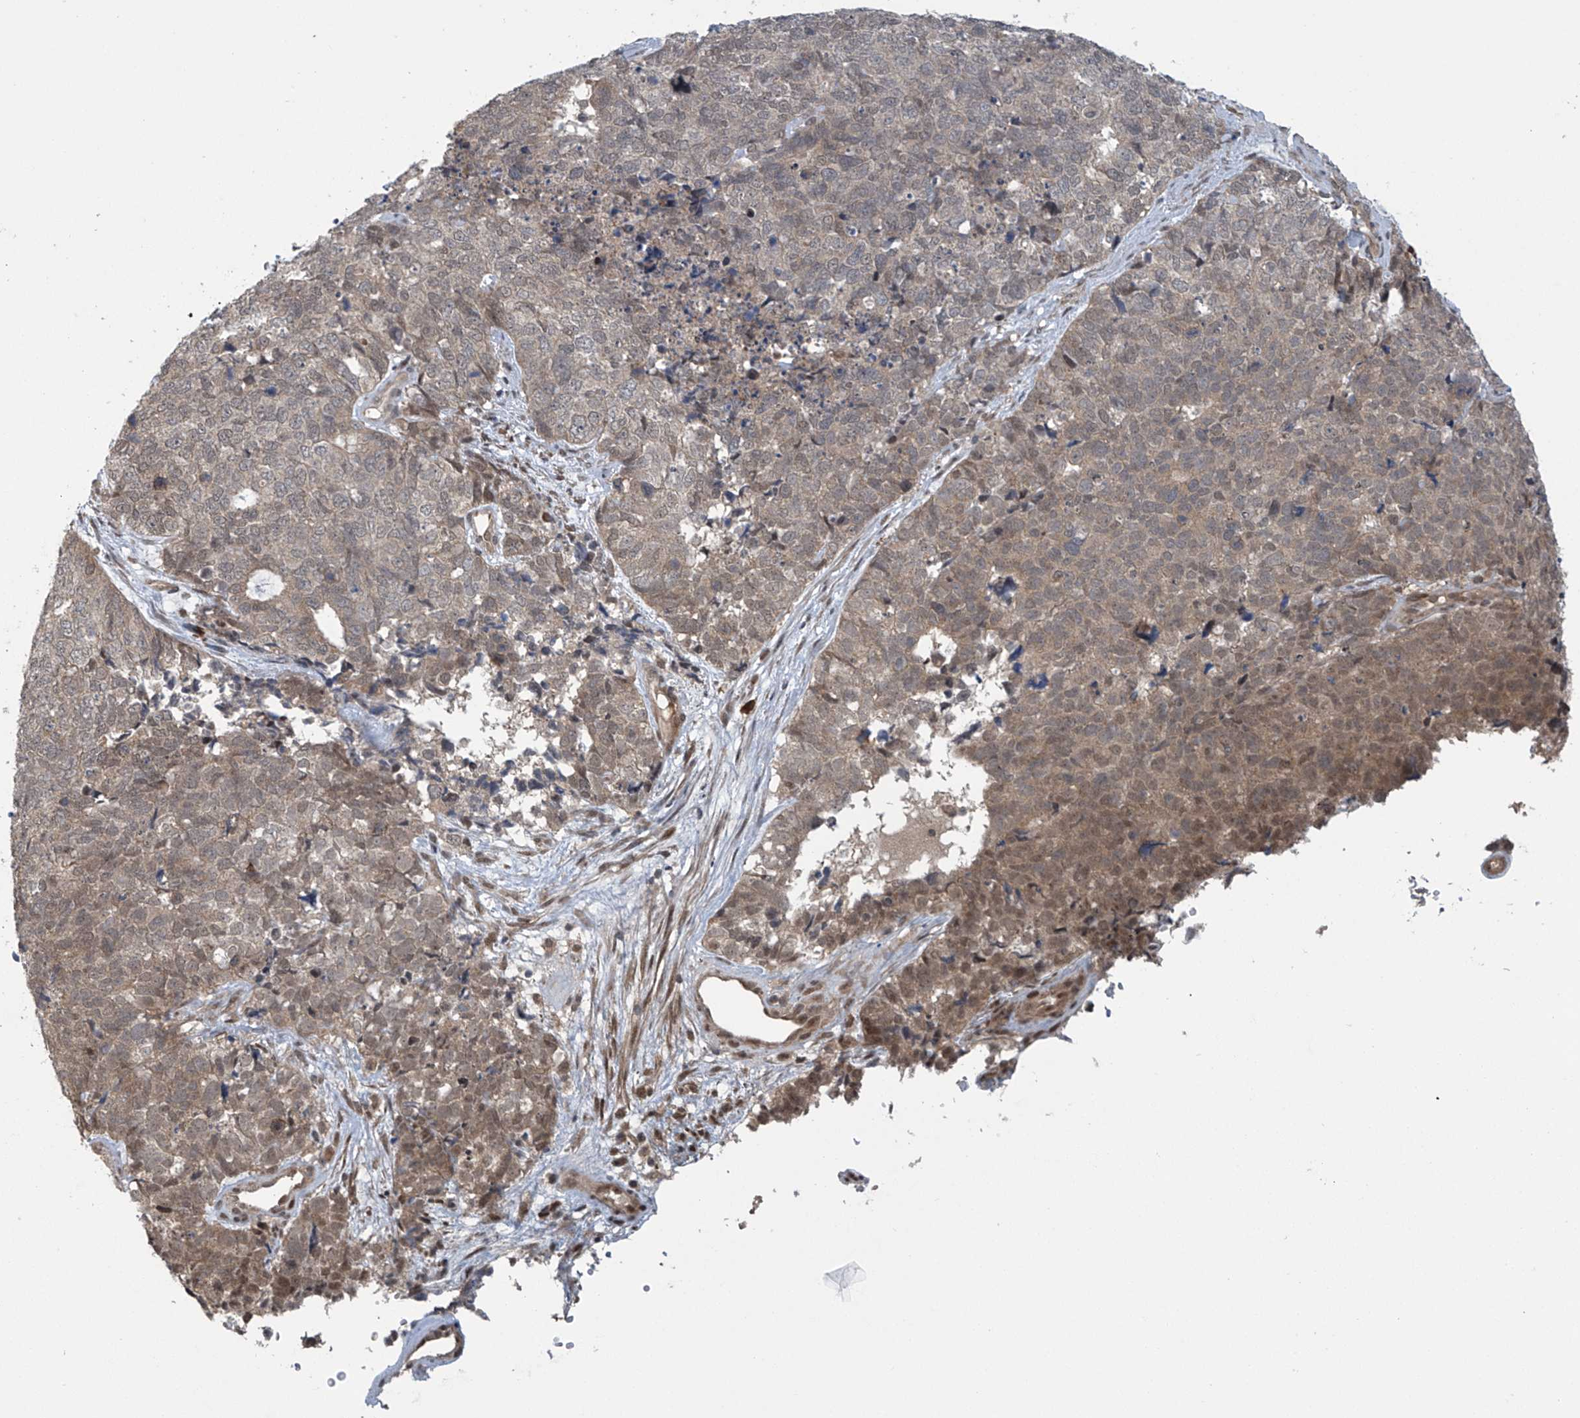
{"staining": {"intensity": "moderate", "quantity": "25%-75%", "location": "cytoplasmic/membranous"}, "tissue": "cervical cancer", "cell_type": "Tumor cells", "image_type": "cancer", "snomed": [{"axis": "morphology", "description": "Squamous cell carcinoma, NOS"}, {"axis": "topography", "description": "Cervix"}], "caption": "Immunohistochemistry (IHC) of cervical cancer (squamous cell carcinoma) shows medium levels of moderate cytoplasmic/membranous positivity in about 25%-75% of tumor cells.", "gene": "ABHD13", "patient": {"sex": "female", "age": 63}}